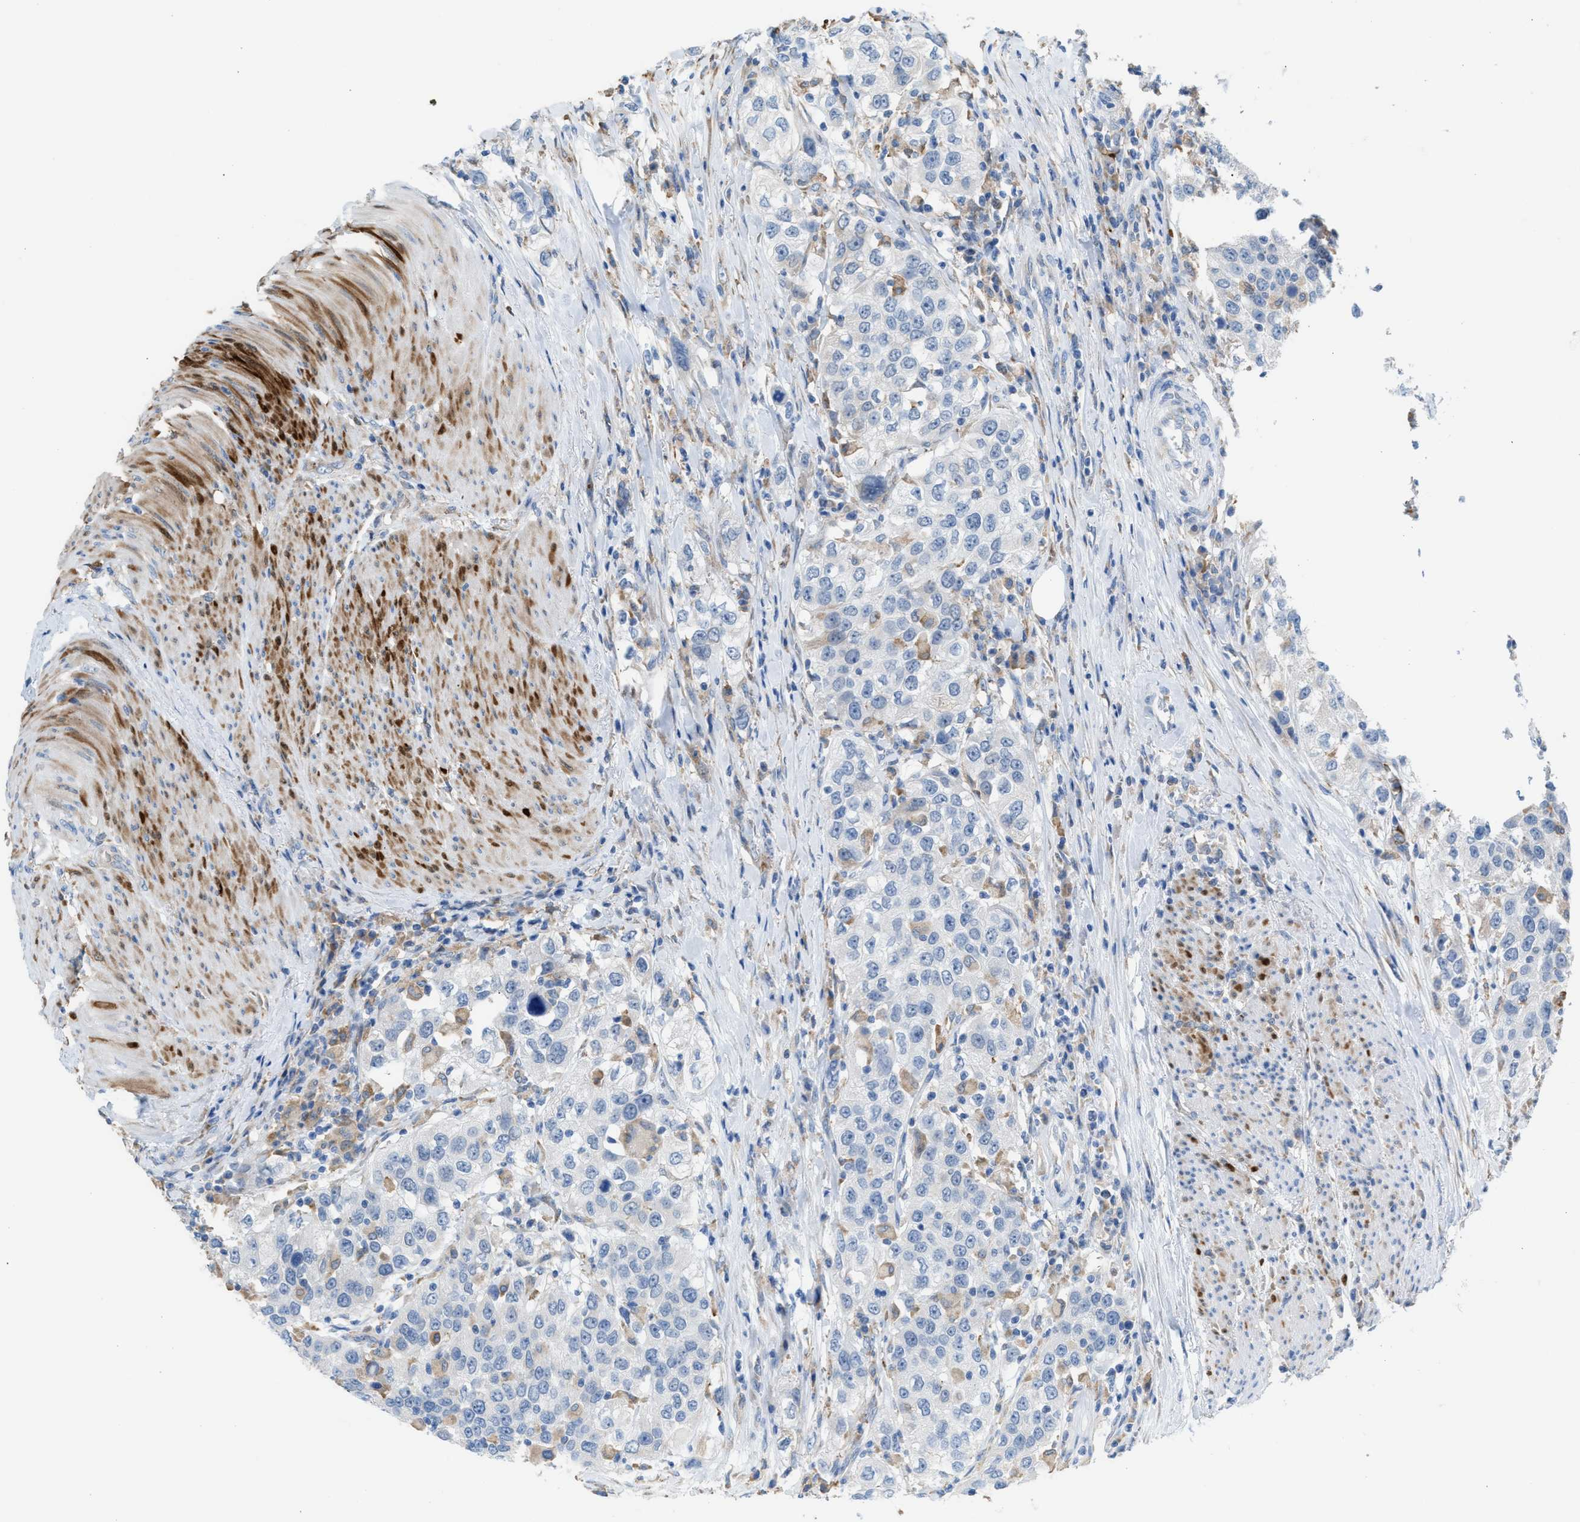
{"staining": {"intensity": "negative", "quantity": "none", "location": "none"}, "tissue": "urothelial cancer", "cell_type": "Tumor cells", "image_type": "cancer", "snomed": [{"axis": "morphology", "description": "Urothelial carcinoma, High grade"}, {"axis": "topography", "description": "Urinary bladder"}], "caption": "This is an immunohistochemistry (IHC) image of human high-grade urothelial carcinoma. There is no positivity in tumor cells.", "gene": "CA3", "patient": {"sex": "female", "age": 80}}